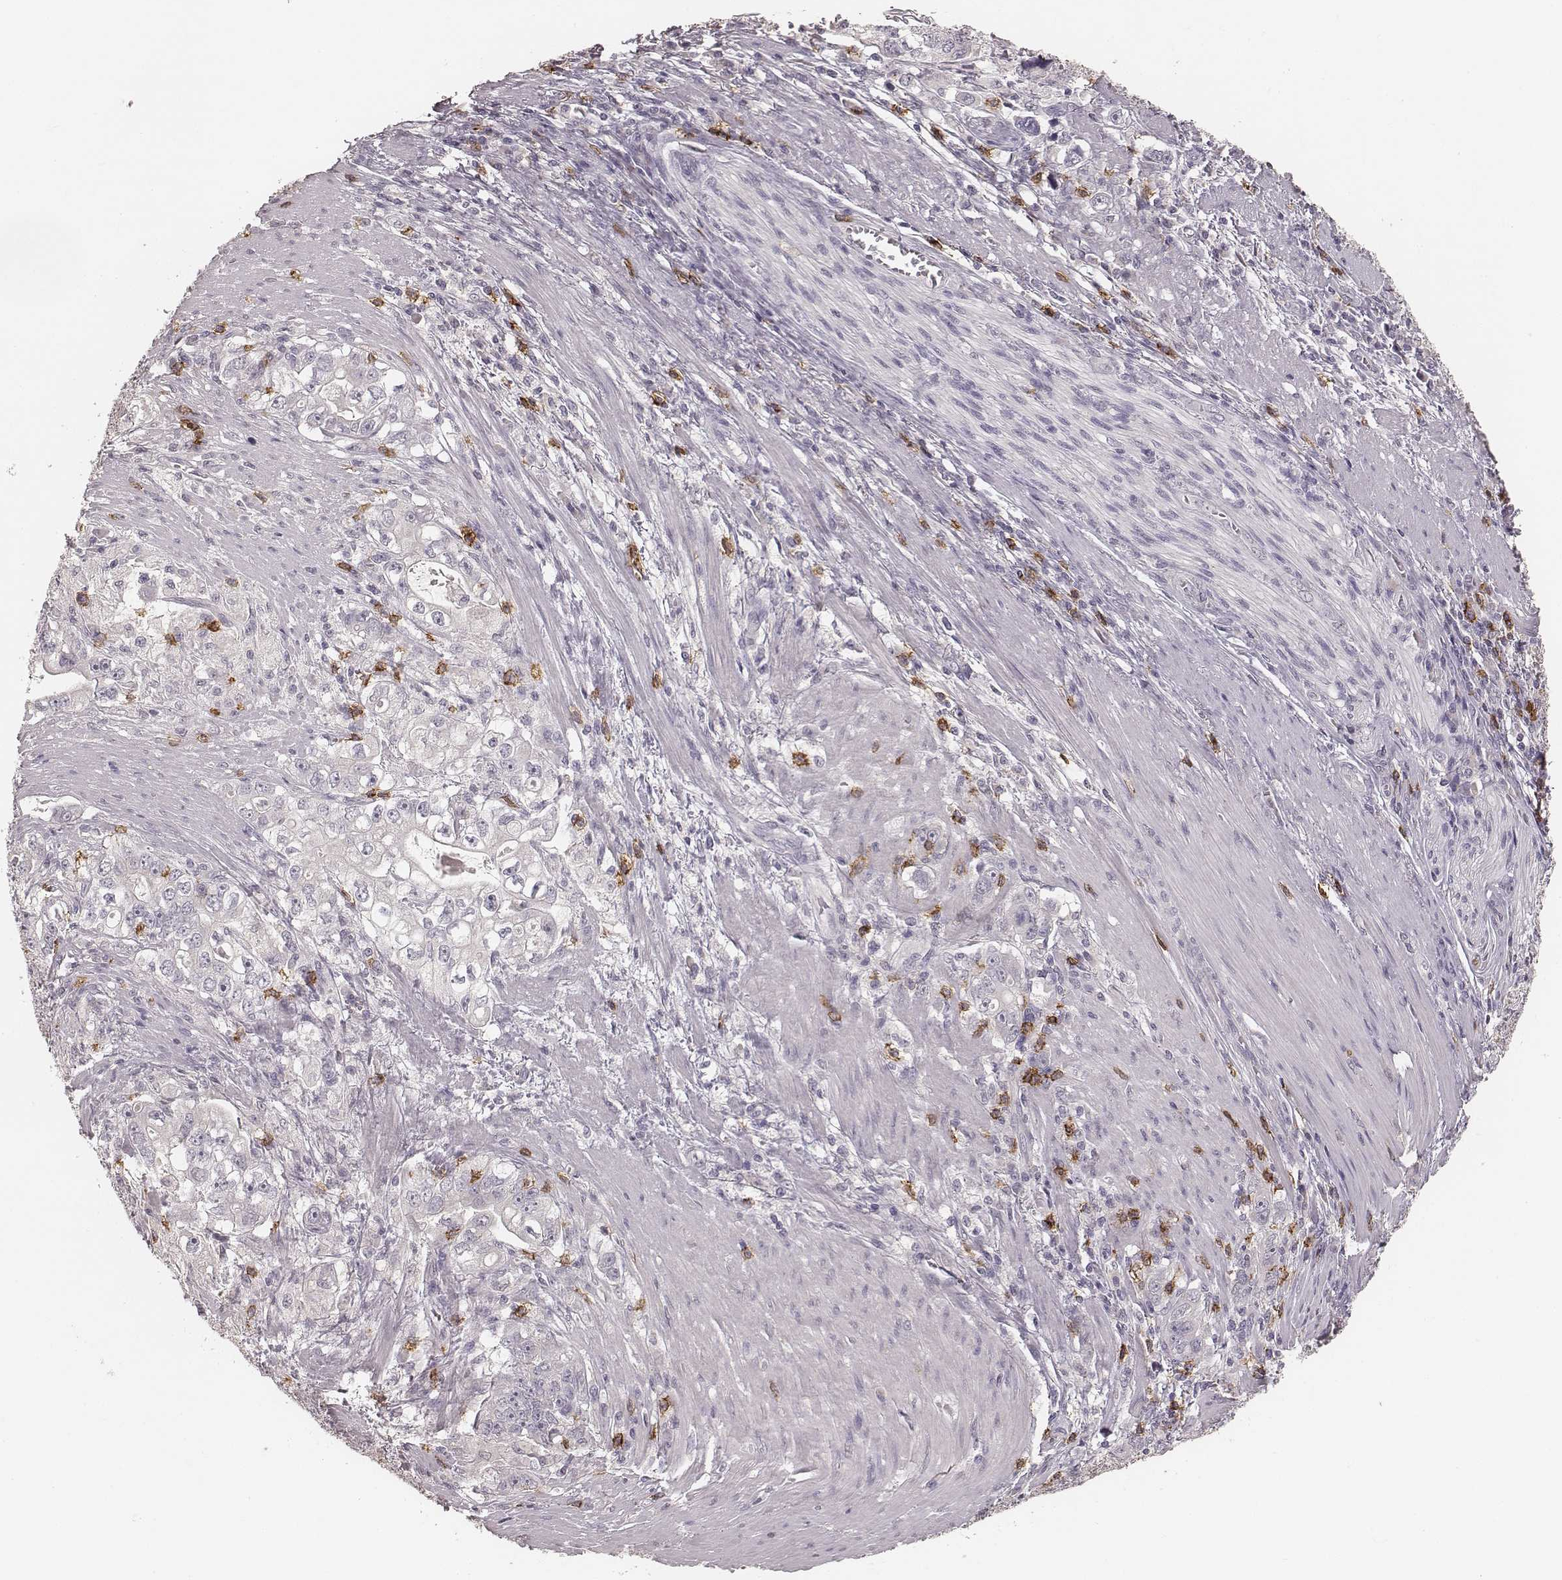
{"staining": {"intensity": "negative", "quantity": "none", "location": "none"}, "tissue": "stomach cancer", "cell_type": "Tumor cells", "image_type": "cancer", "snomed": [{"axis": "morphology", "description": "Adenocarcinoma, NOS"}, {"axis": "topography", "description": "Stomach, lower"}], "caption": "A histopathology image of human stomach cancer (adenocarcinoma) is negative for staining in tumor cells.", "gene": "CD8A", "patient": {"sex": "female", "age": 72}}